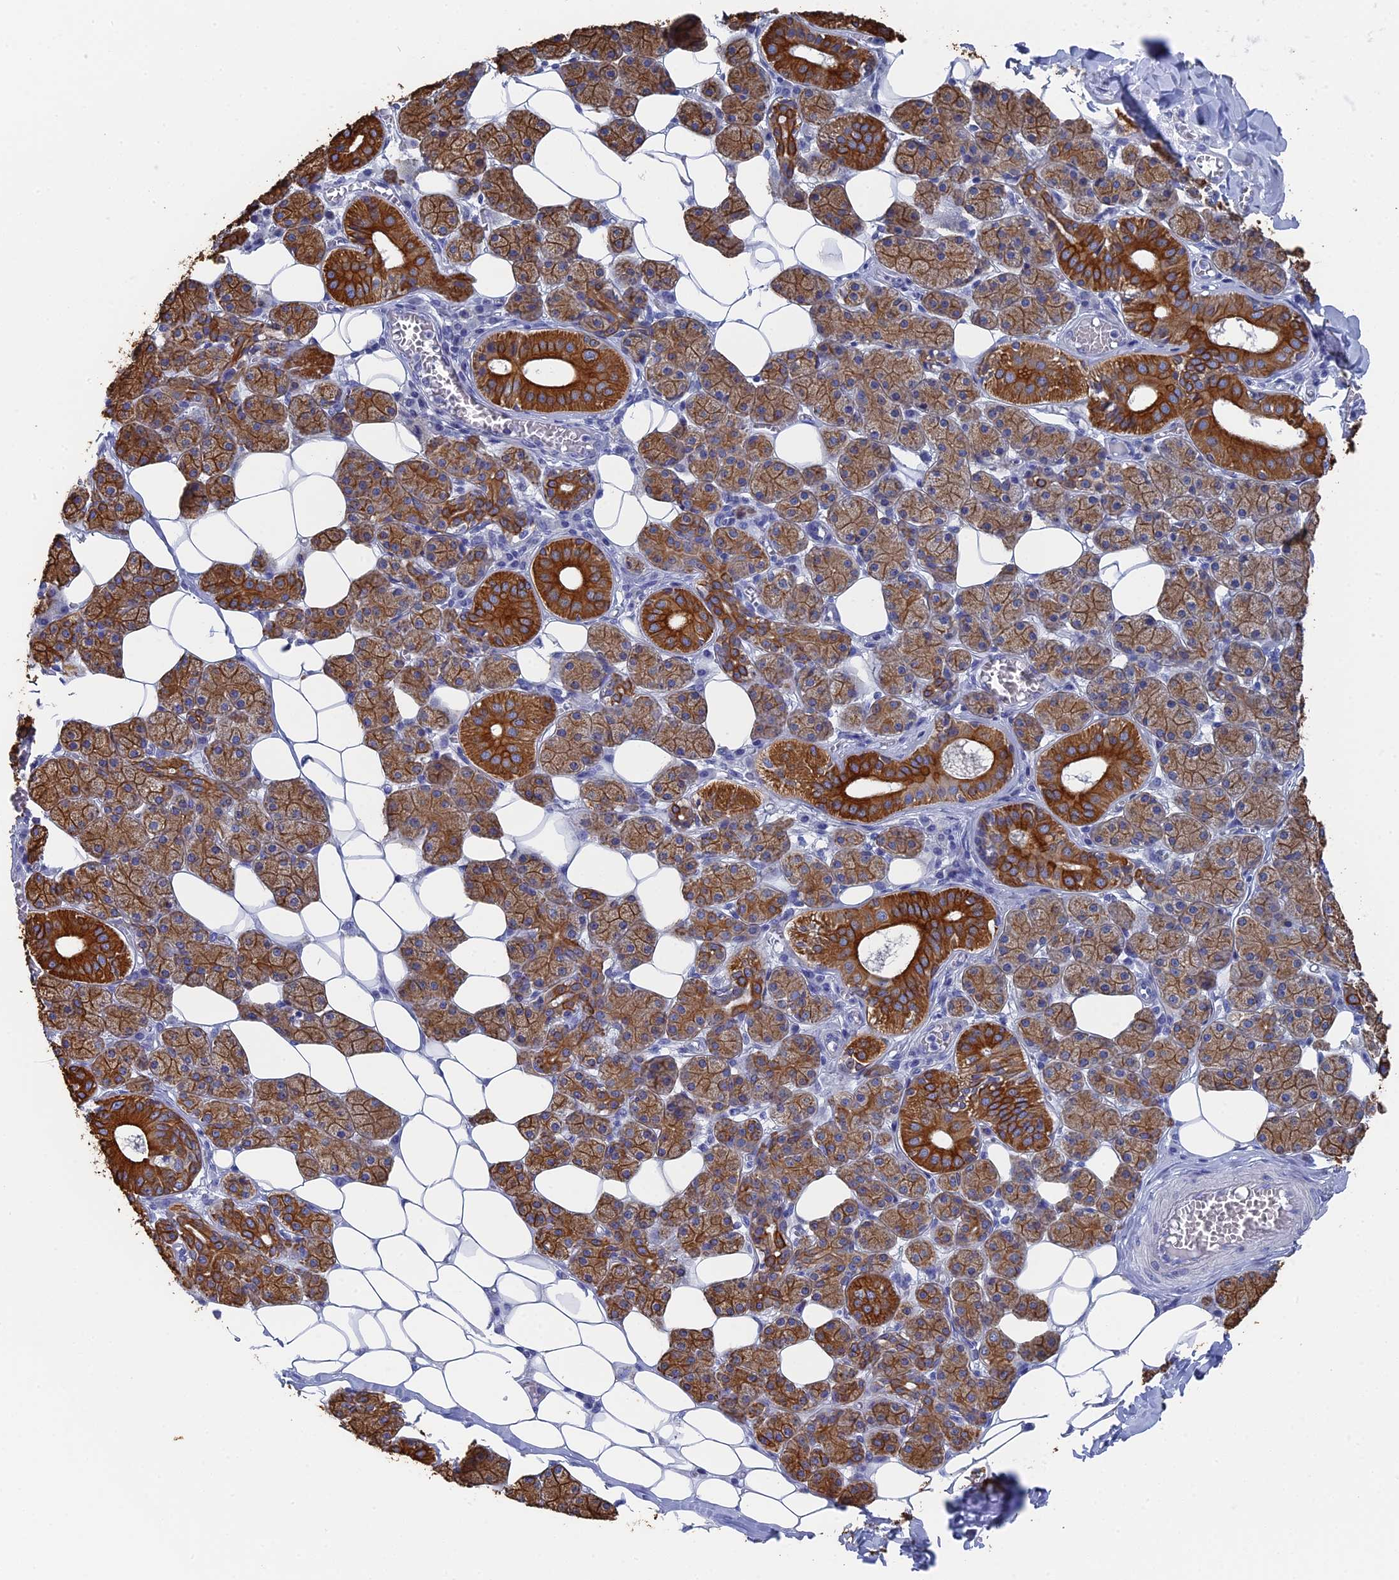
{"staining": {"intensity": "strong", "quantity": ">75%", "location": "cytoplasmic/membranous"}, "tissue": "salivary gland", "cell_type": "Glandular cells", "image_type": "normal", "snomed": [{"axis": "morphology", "description": "Normal tissue, NOS"}, {"axis": "topography", "description": "Salivary gland"}], "caption": "DAB (3,3'-diaminobenzidine) immunohistochemical staining of normal salivary gland displays strong cytoplasmic/membranous protein staining in about >75% of glandular cells.", "gene": "SRFBP1", "patient": {"sex": "female", "age": 33}}